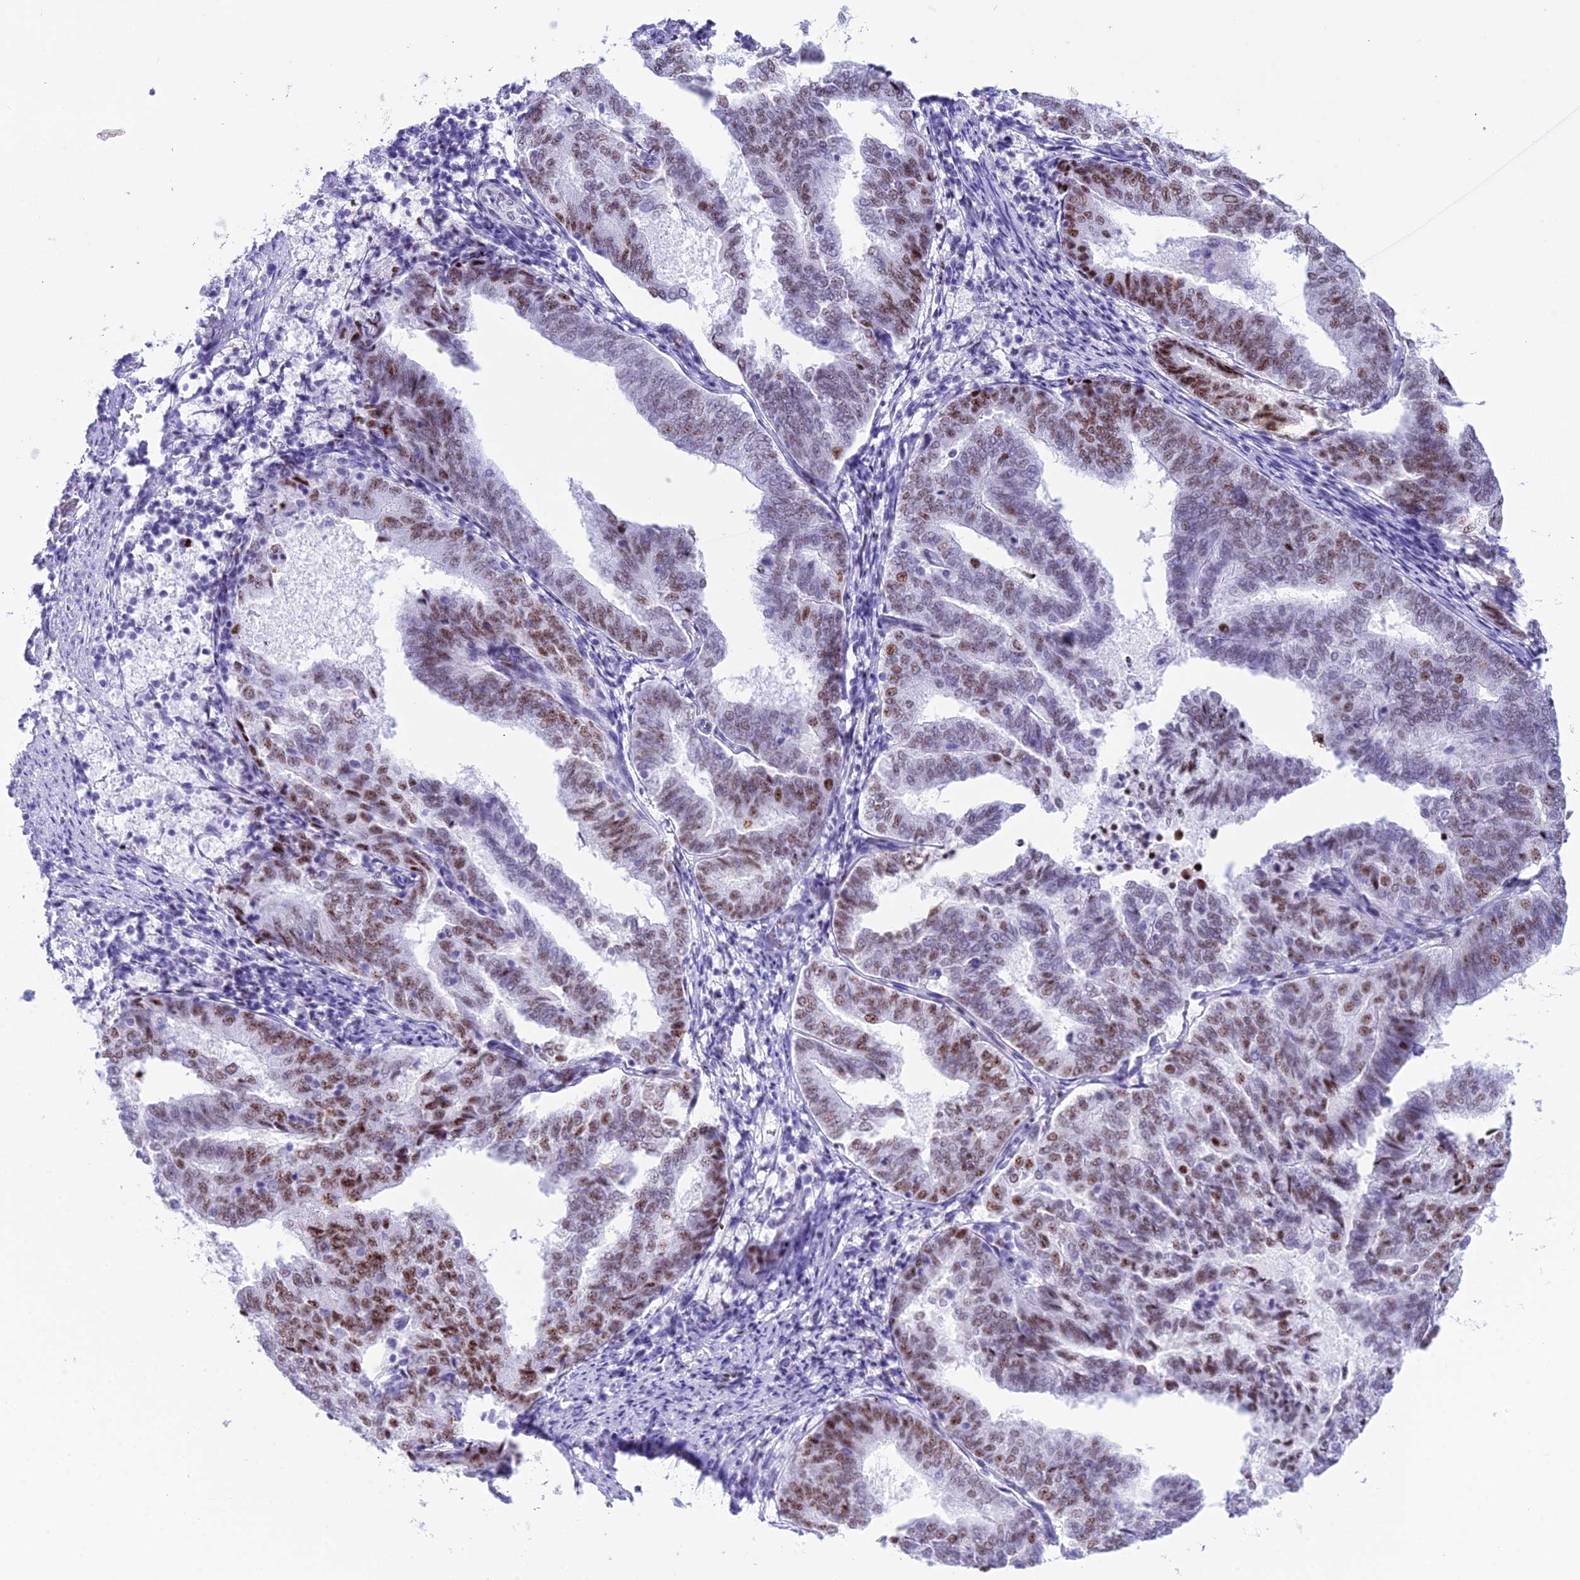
{"staining": {"intensity": "moderate", "quantity": "25%-75%", "location": "nuclear"}, "tissue": "endometrial cancer", "cell_type": "Tumor cells", "image_type": "cancer", "snomed": [{"axis": "morphology", "description": "Adenocarcinoma, NOS"}, {"axis": "topography", "description": "Endometrium"}], "caption": "Adenocarcinoma (endometrial) stained with a protein marker demonstrates moderate staining in tumor cells.", "gene": "RNPS1", "patient": {"sex": "female", "age": 80}}